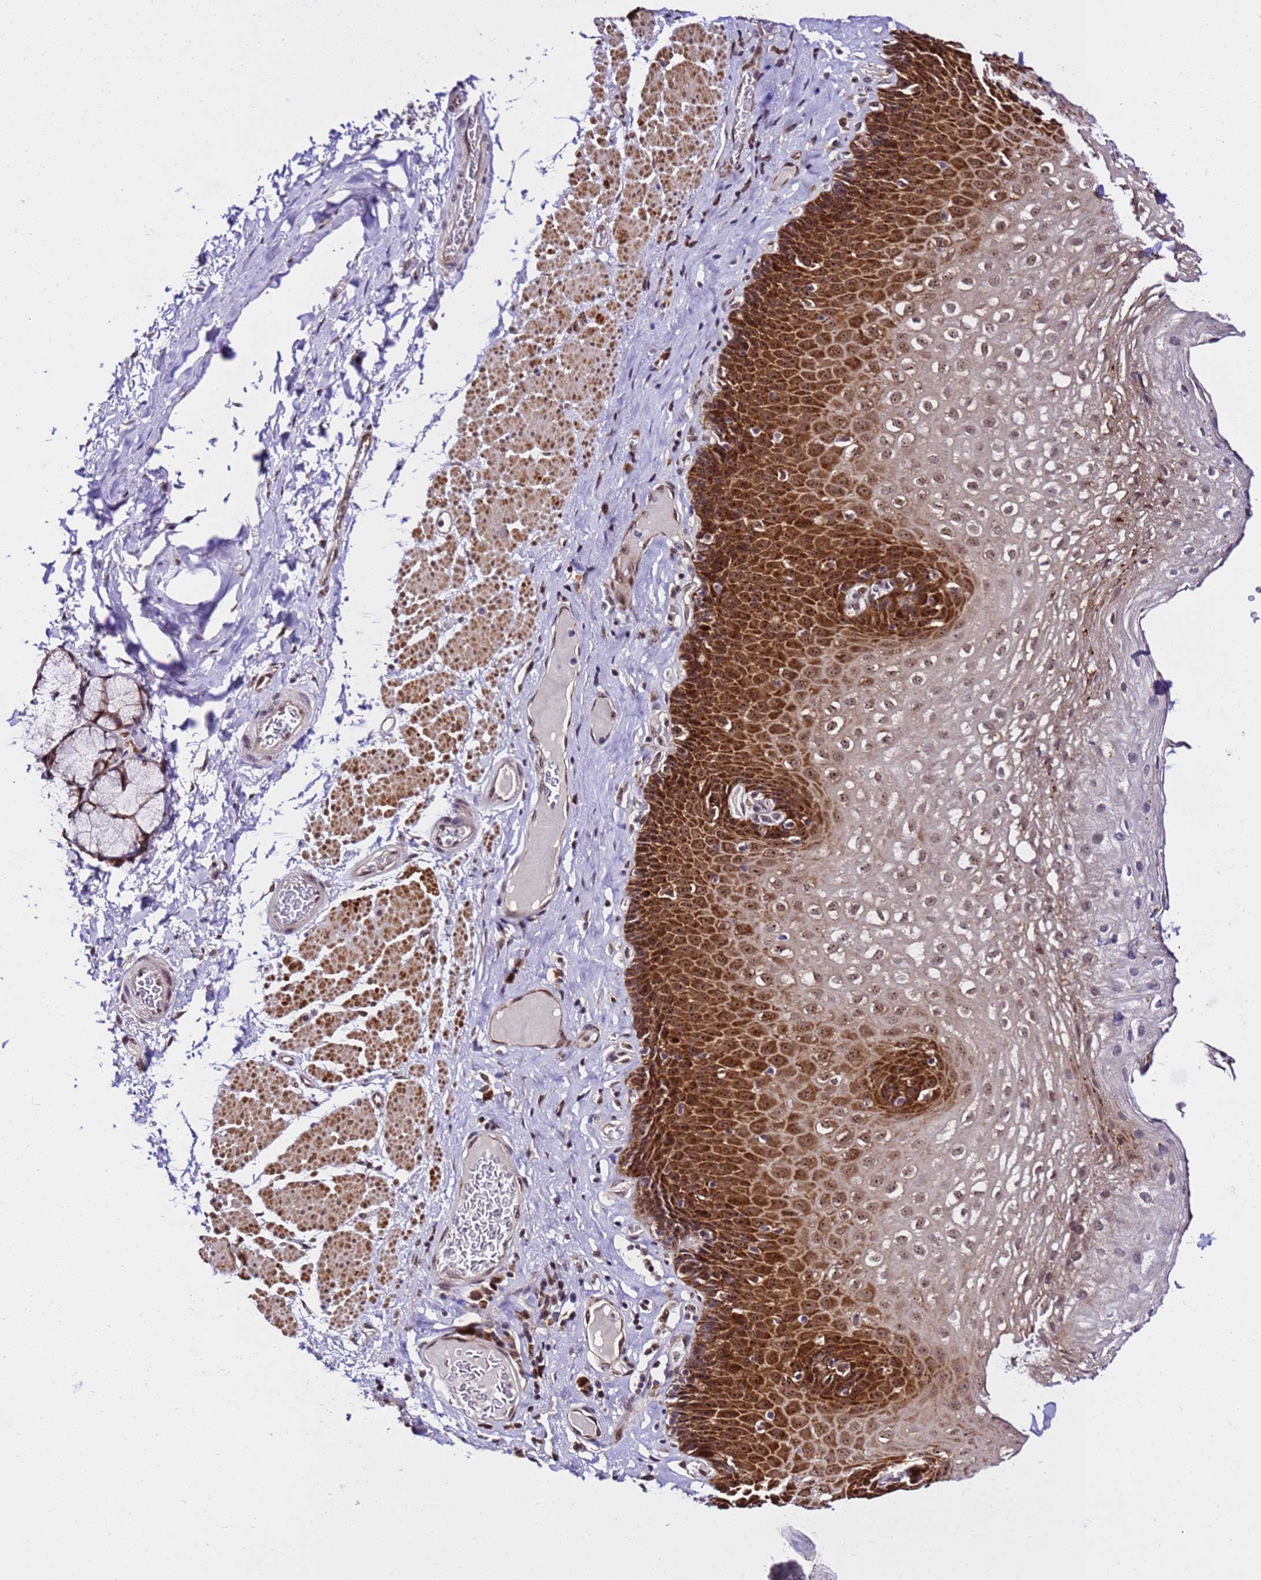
{"staining": {"intensity": "strong", "quantity": ">75%", "location": "cytoplasmic/membranous,nuclear"}, "tissue": "esophagus", "cell_type": "Squamous epithelial cells", "image_type": "normal", "snomed": [{"axis": "morphology", "description": "Normal tissue, NOS"}, {"axis": "topography", "description": "Esophagus"}], "caption": "Immunohistochemistry photomicrograph of normal human esophagus stained for a protein (brown), which shows high levels of strong cytoplasmic/membranous,nuclear staining in about >75% of squamous epithelial cells.", "gene": "SLX4IP", "patient": {"sex": "female", "age": 66}}